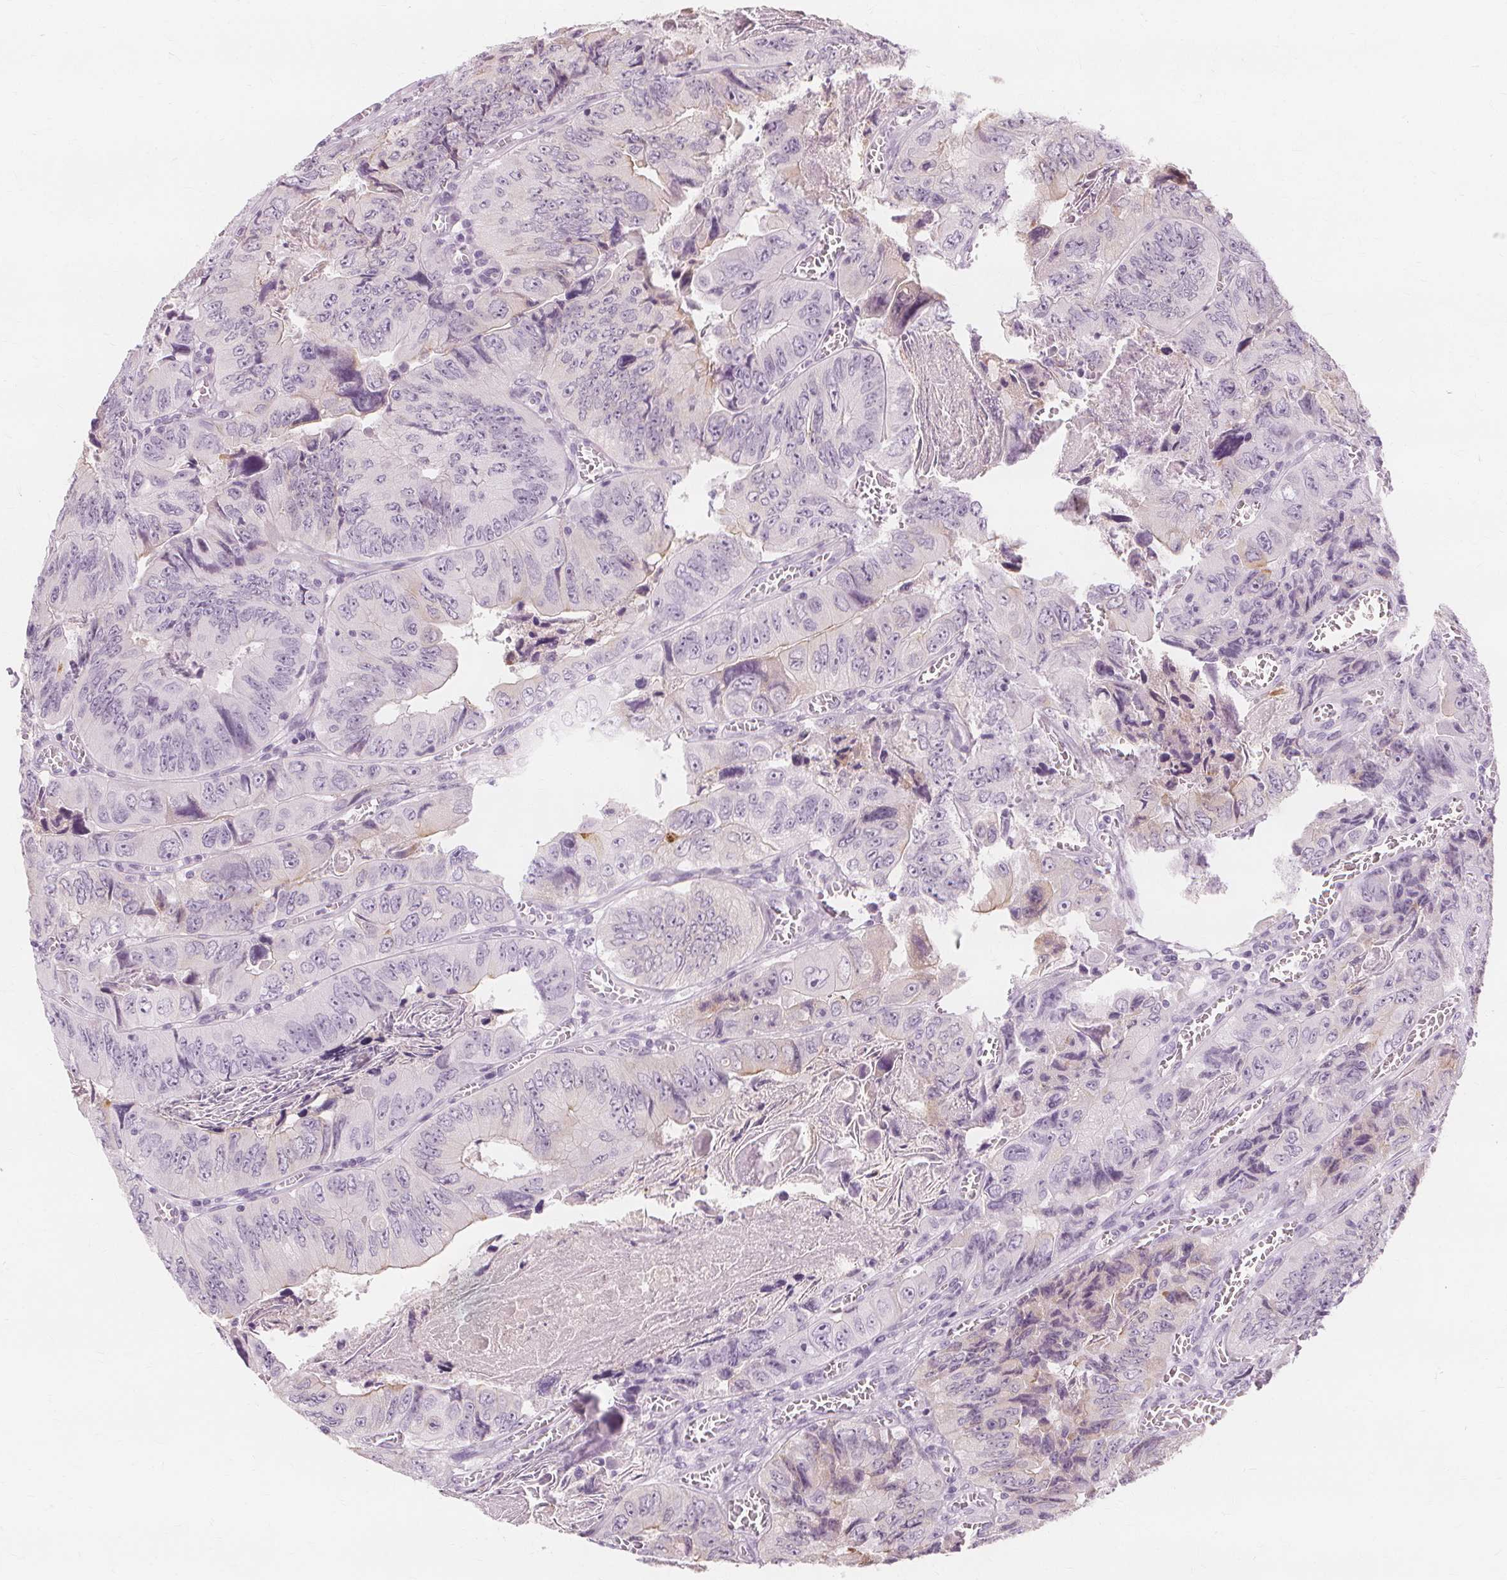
{"staining": {"intensity": "weak", "quantity": "<25%", "location": "cytoplasmic/membranous"}, "tissue": "colorectal cancer", "cell_type": "Tumor cells", "image_type": "cancer", "snomed": [{"axis": "morphology", "description": "Adenocarcinoma, NOS"}, {"axis": "topography", "description": "Colon"}], "caption": "Protein analysis of colorectal cancer displays no significant staining in tumor cells. The staining is performed using DAB (3,3'-diaminobenzidine) brown chromogen with nuclei counter-stained in using hematoxylin.", "gene": "TFF1", "patient": {"sex": "female", "age": 84}}